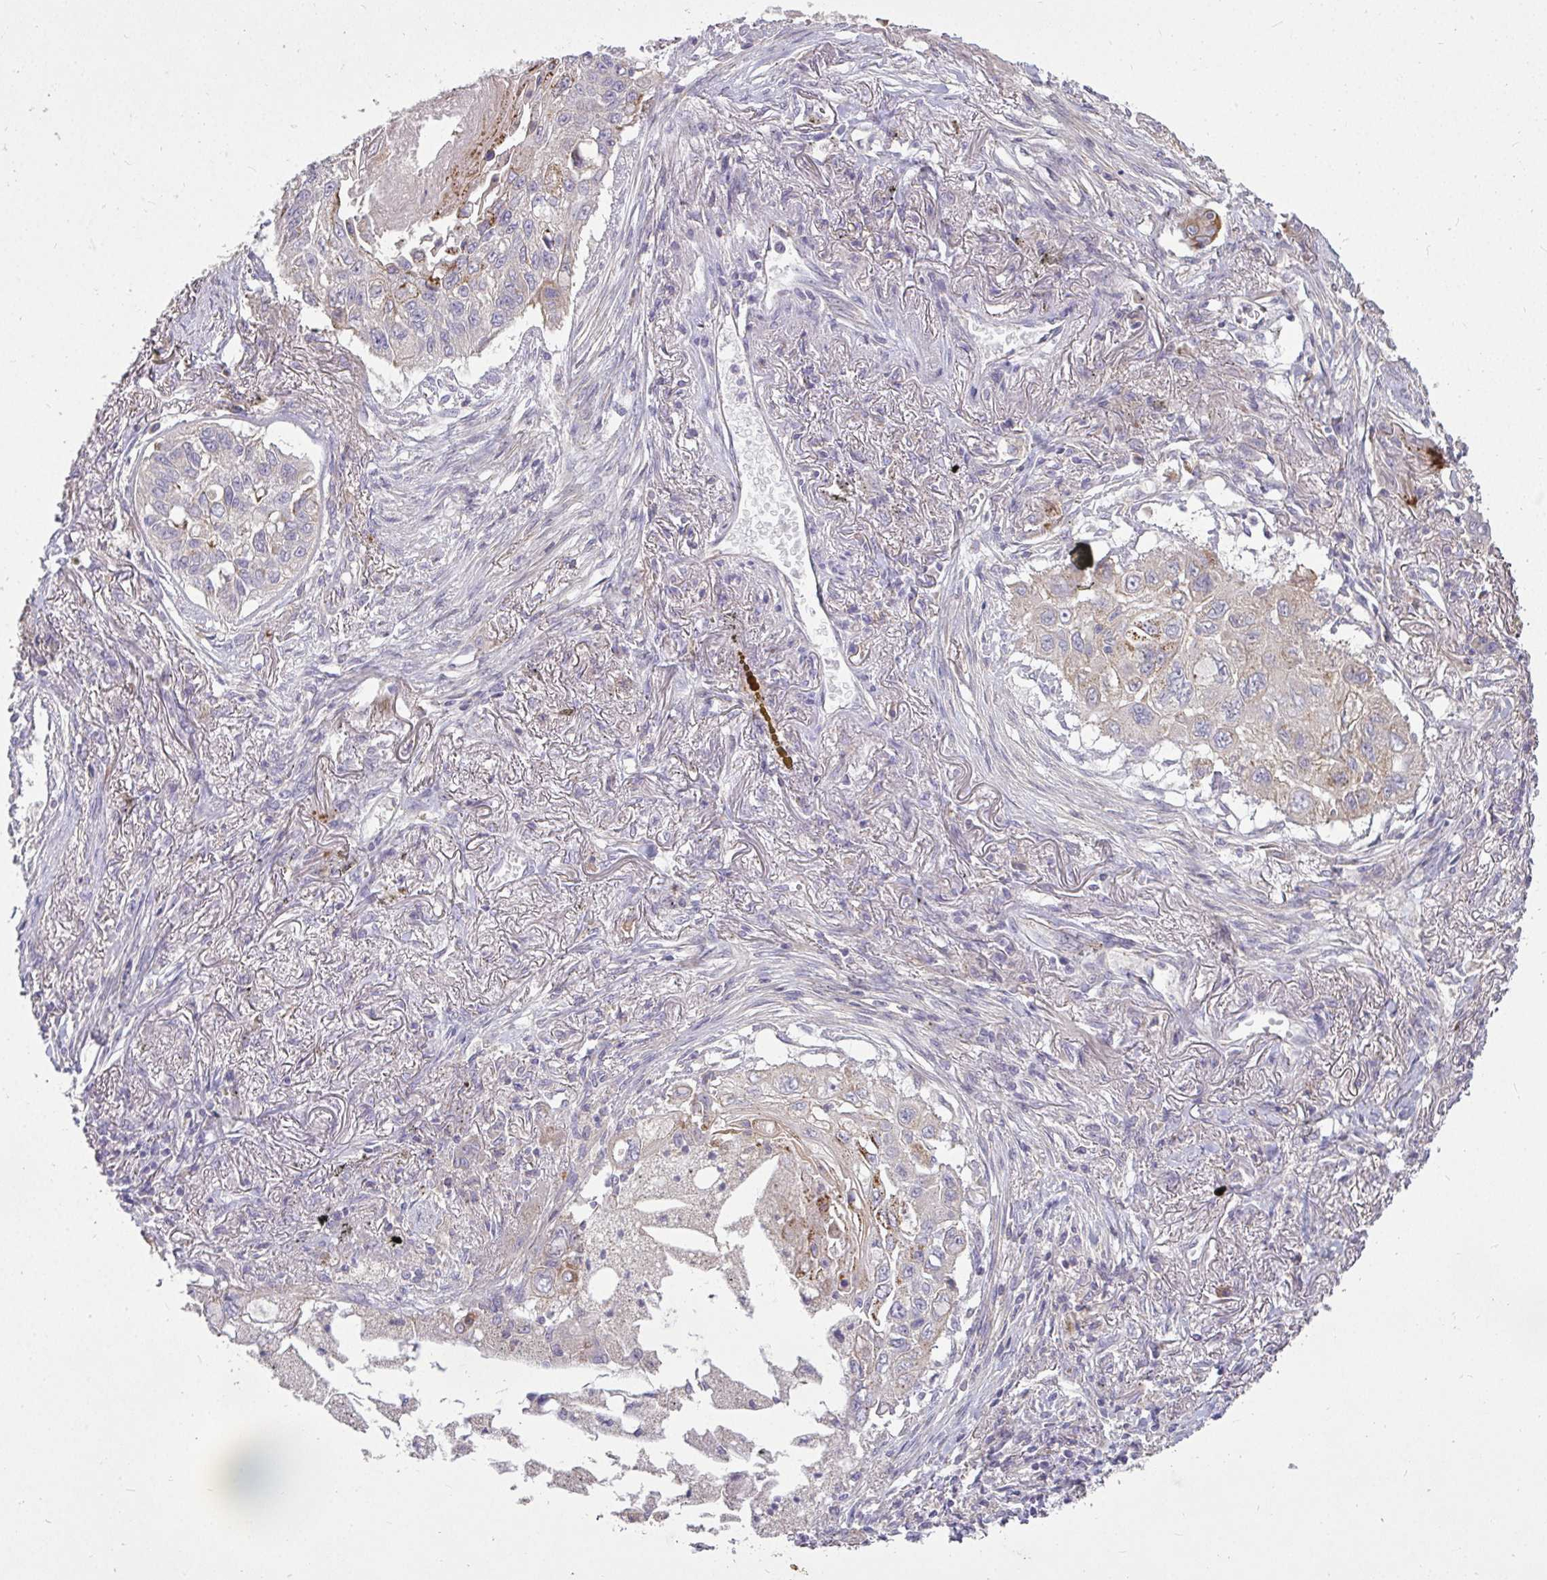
{"staining": {"intensity": "weak", "quantity": "<25%", "location": "cytoplasmic/membranous"}, "tissue": "lung cancer", "cell_type": "Tumor cells", "image_type": "cancer", "snomed": [{"axis": "morphology", "description": "Squamous cell carcinoma, NOS"}, {"axis": "topography", "description": "Lung"}], "caption": "This is an immunohistochemistry histopathology image of lung cancer. There is no positivity in tumor cells.", "gene": "STRIP1", "patient": {"sex": "male", "age": 75}}